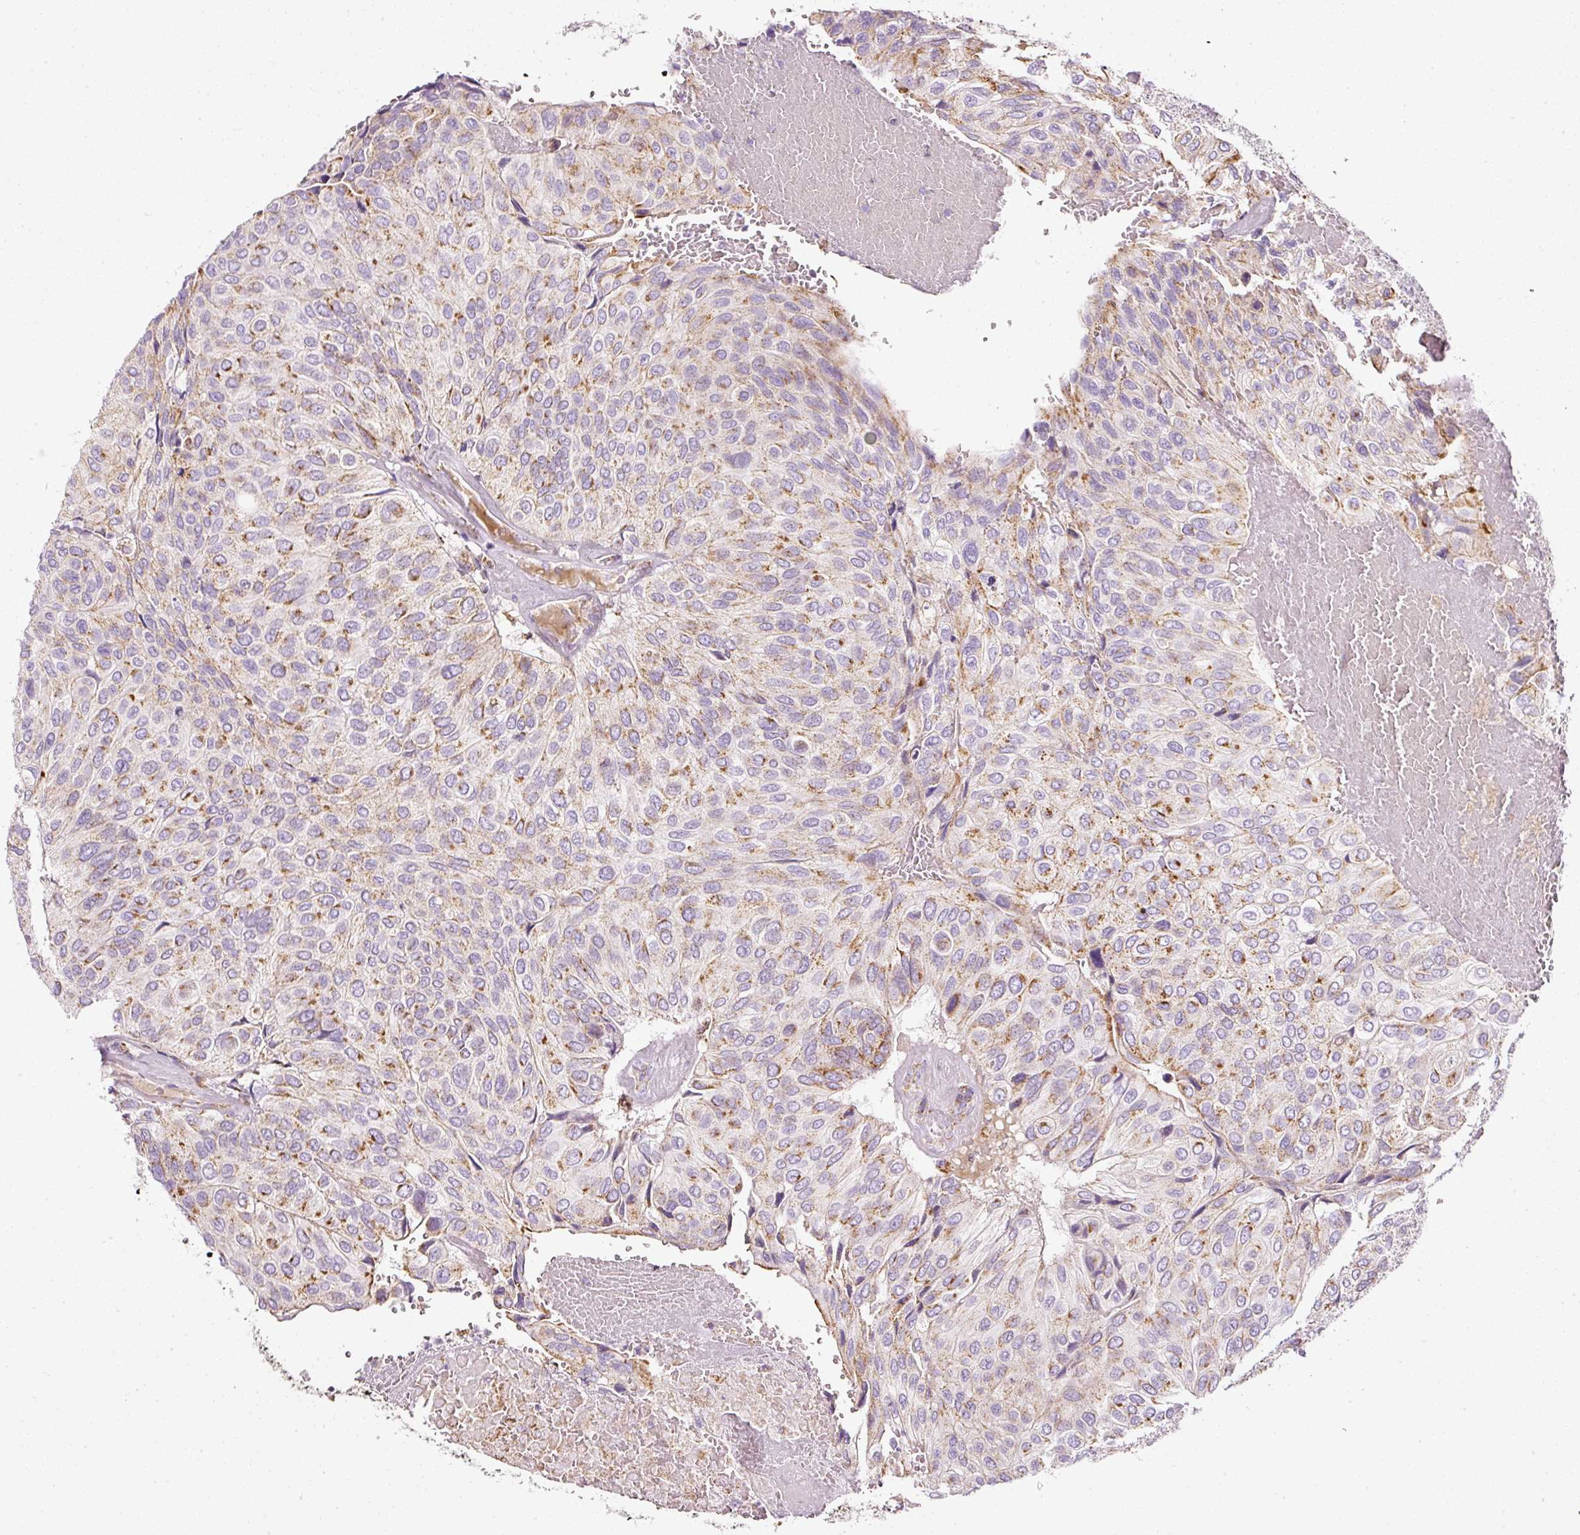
{"staining": {"intensity": "moderate", "quantity": "25%-75%", "location": "cytoplasmic/membranous"}, "tissue": "urothelial cancer", "cell_type": "Tumor cells", "image_type": "cancer", "snomed": [{"axis": "morphology", "description": "Urothelial carcinoma, High grade"}, {"axis": "topography", "description": "Urinary bladder"}], "caption": "A high-resolution micrograph shows immunohistochemistry (IHC) staining of urothelial carcinoma (high-grade), which reveals moderate cytoplasmic/membranous staining in approximately 25%-75% of tumor cells.", "gene": "SDHA", "patient": {"sex": "male", "age": 66}}